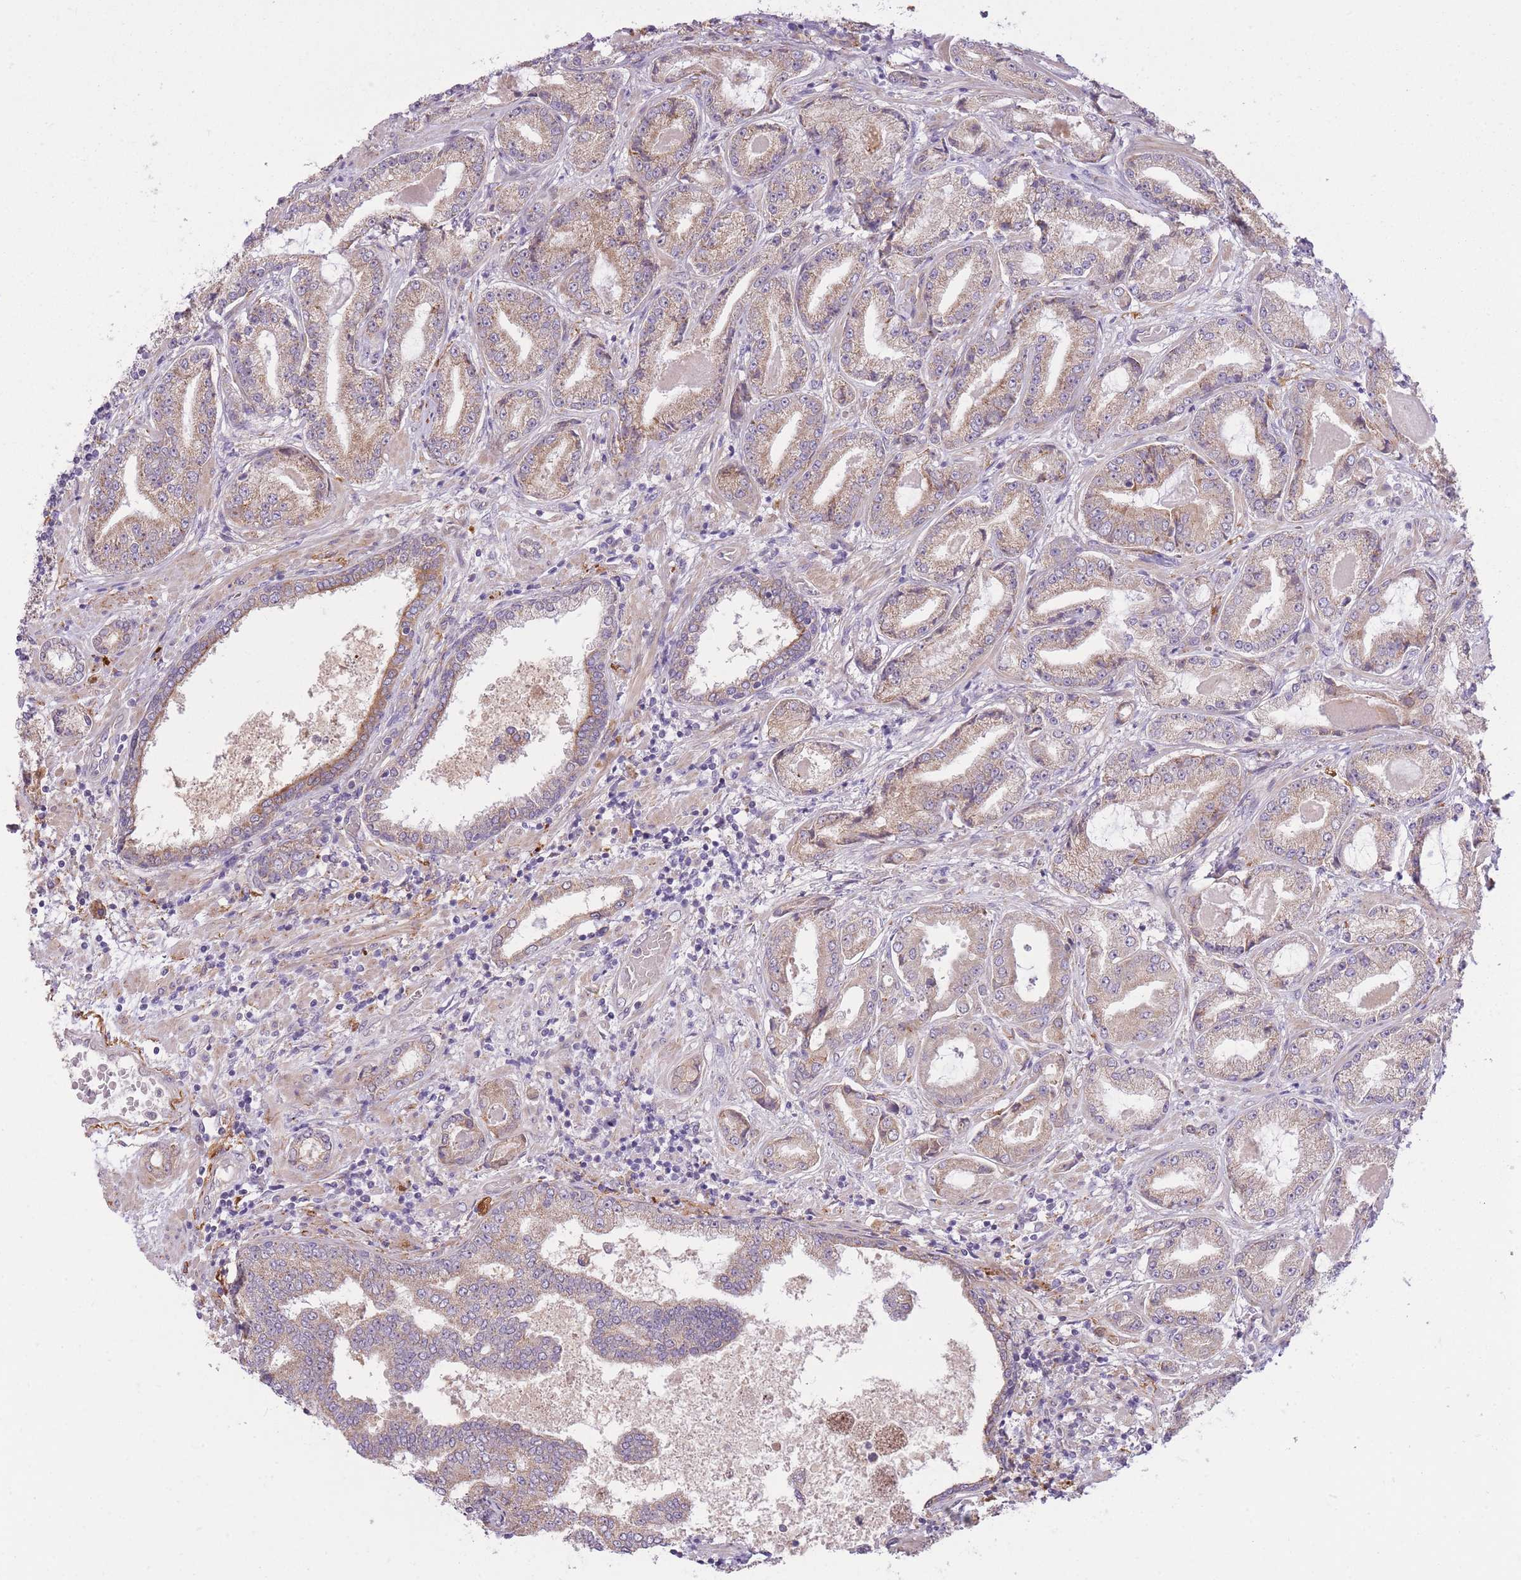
{"staining": {"intensity": "weak", "quantity": ">75%", "location": "cytoplasmic/membranous"}, "tissue": "prostate cancer", "cell_type": "Tumor cells", "image_type": "cancer", "snomed": [{"axis": "morphology", "description": "Adenocarcinoma, High grade"}, {"axis": "topography", "description": "Prostate"}], "caption": "Protein staining demonstrates weak cytoplasmic/membranous expression in about >75% of tumor cells in prostate cancer (adenocarcinoma (high-grade)).", "gene": "REV1", "patient": {"sex": "male", "age": 68}}